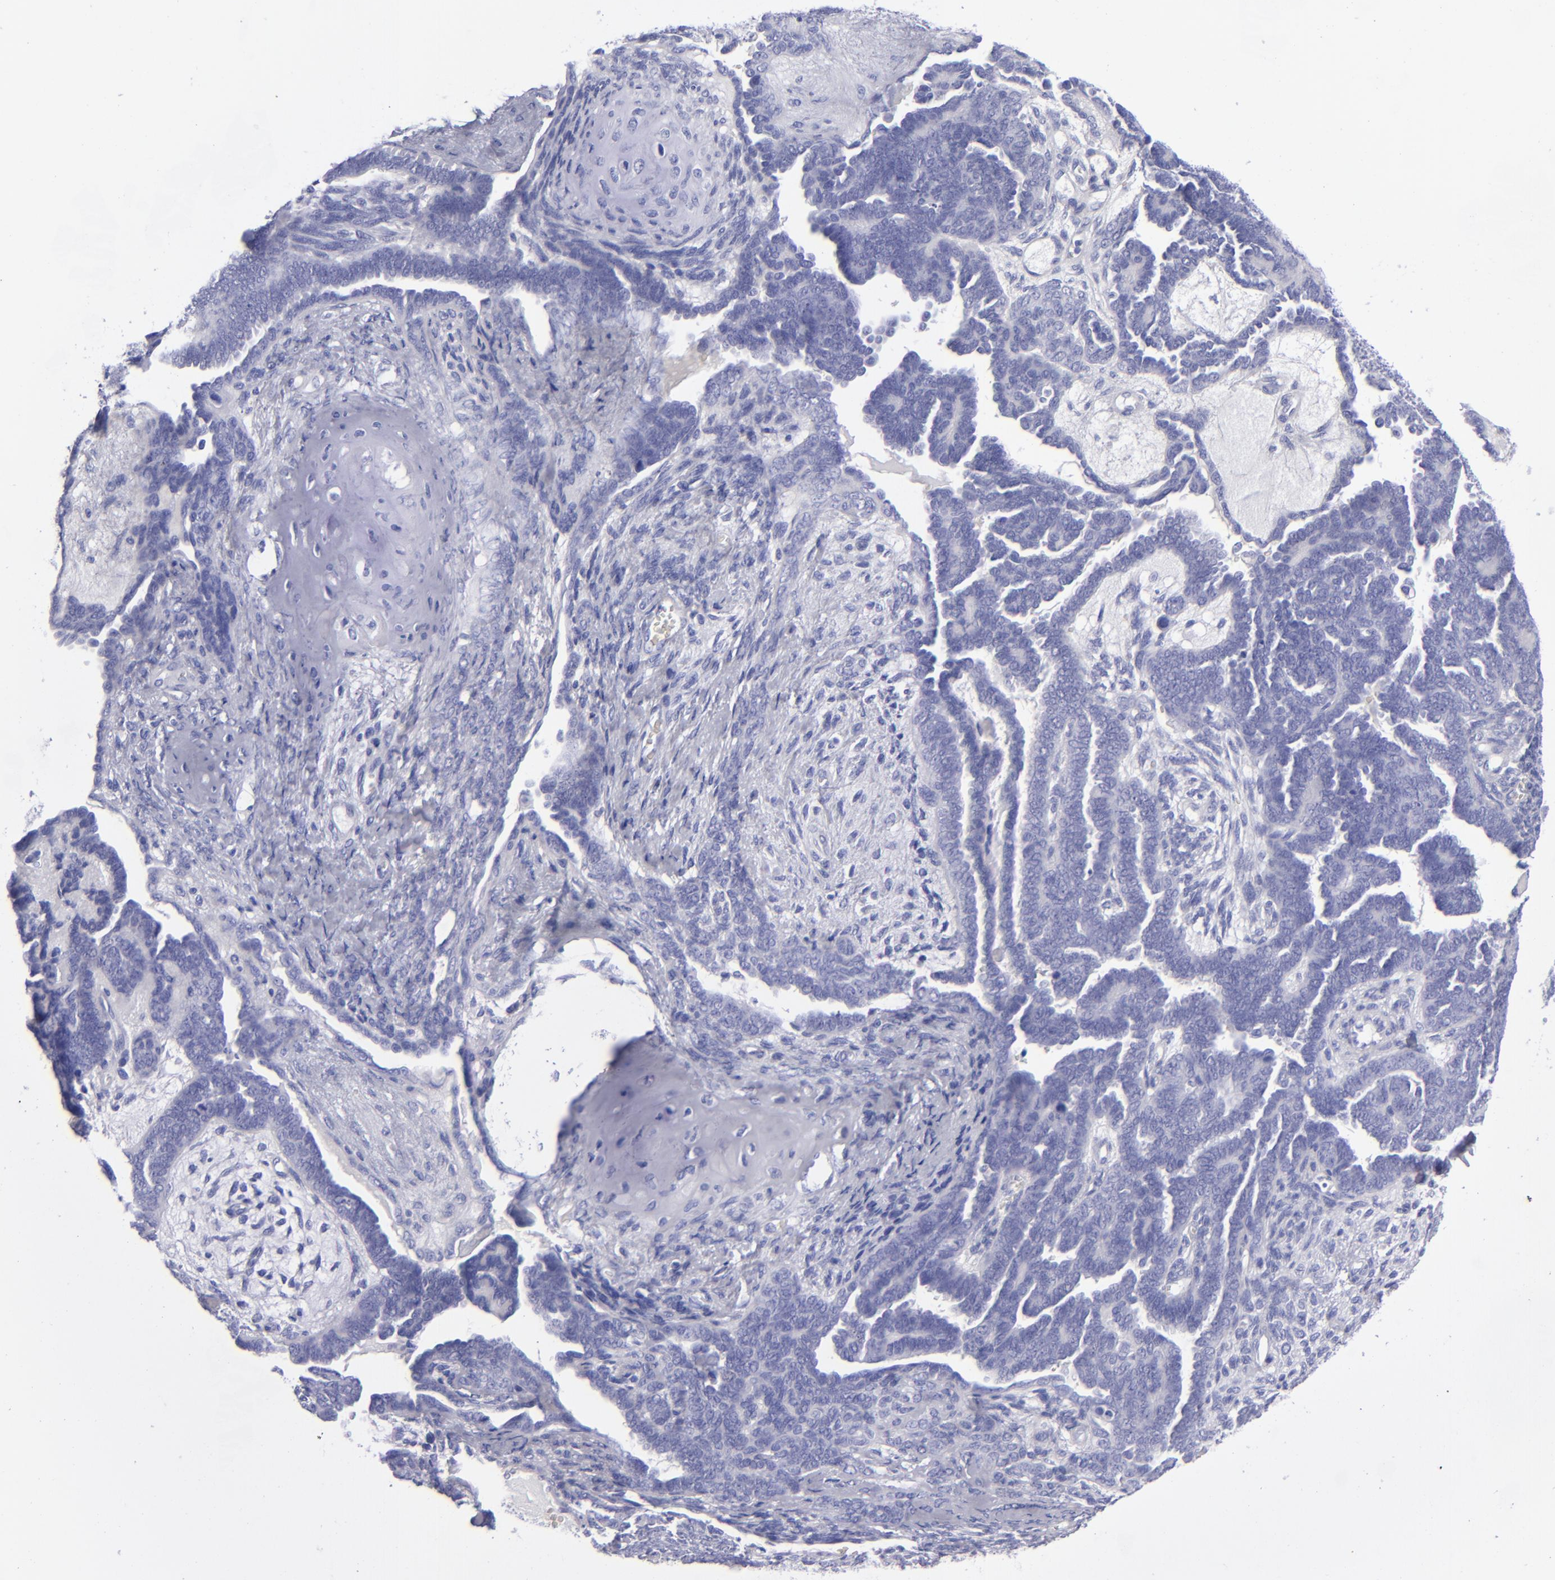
{"staining": {"intensity": "negative", "quantity": "none", "location": "none"}, "tissue": "endometrial cancer", "cell_type": "Tumor cells", "image_type": "cancer", "snomed": [{"axis": "morphology", "description": "Neoplasm, malignant, NOS"}, {"axis": "topography", "description": "Endometrium"}], "caption": "The histopathology image reveals no significant positivity in tumor cells of endometrial cancer (neoplasm (malignant)). (DAB IHC visualized using brightfield microscopy, high magnification).", "gene": "CD22", "patient": {"sex": "female", "age": 74}}